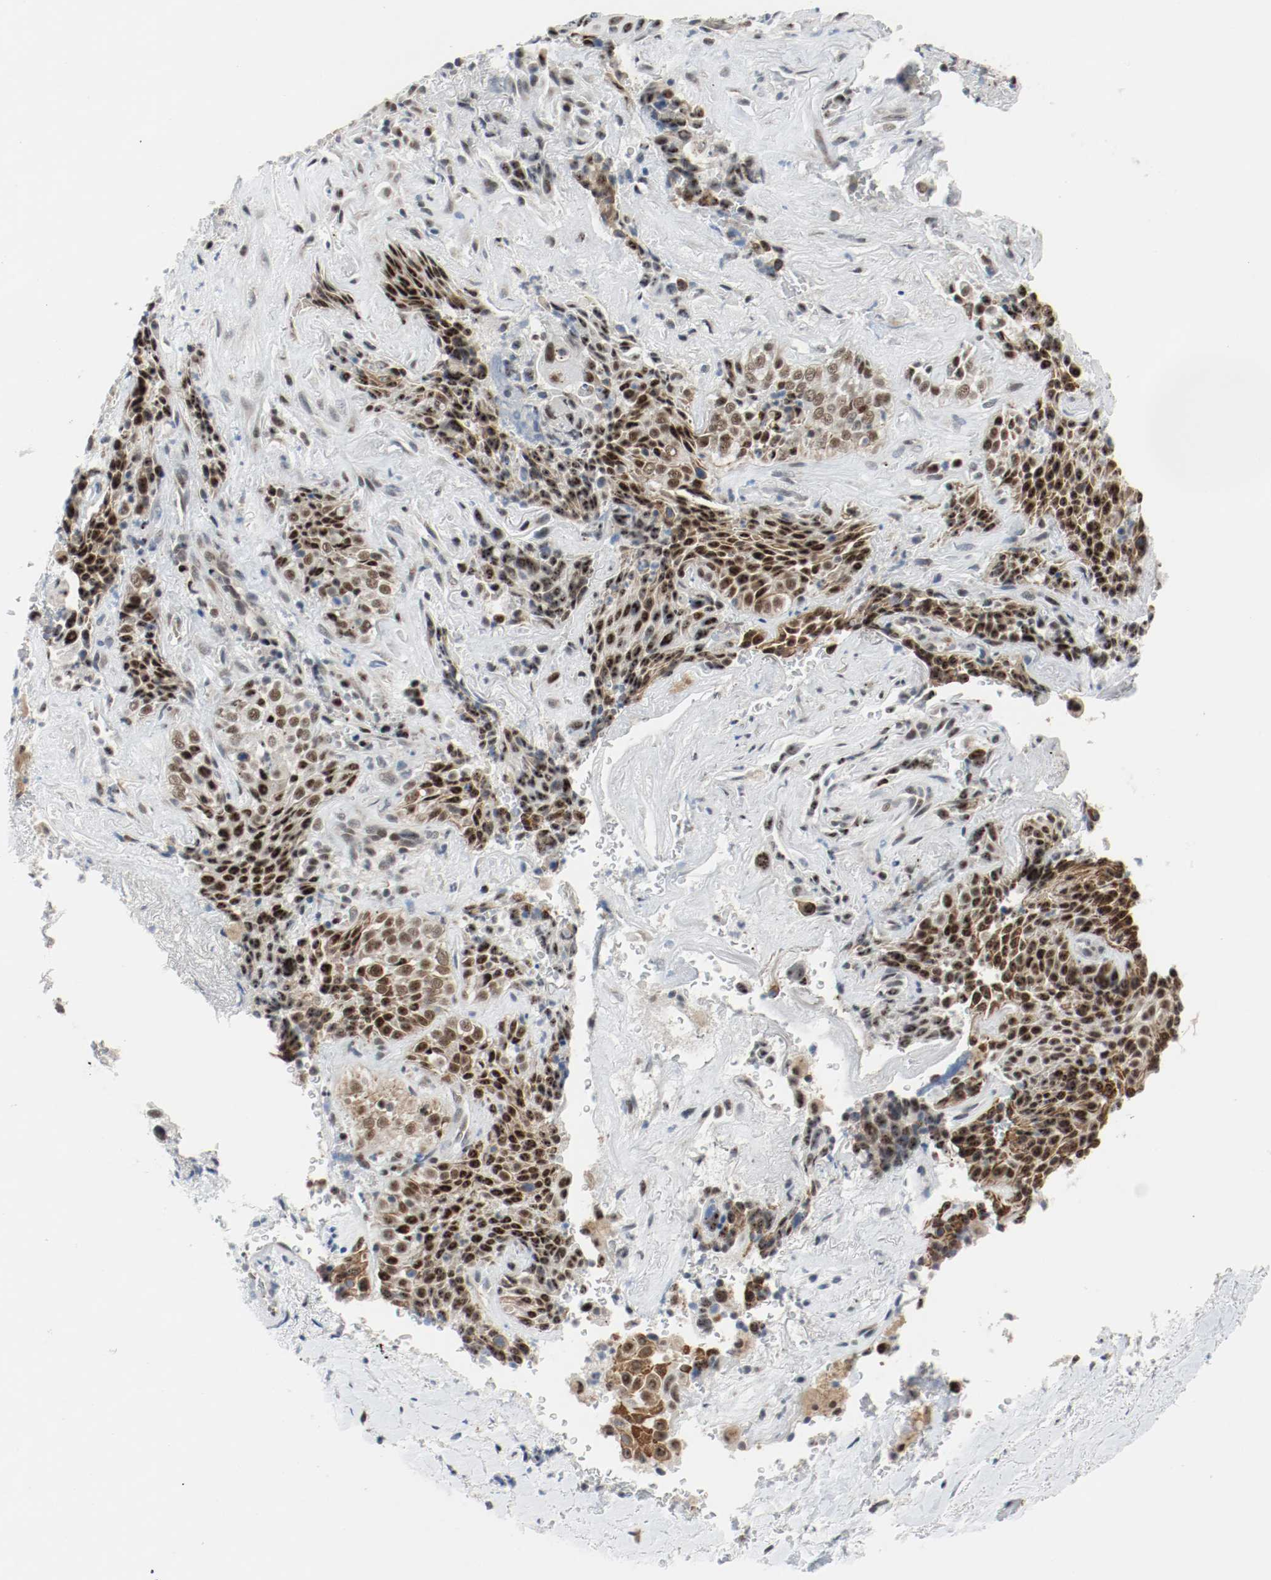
{"staining": {"intensity": "strong", "quantity": ">75%", "location": "nuclear"}, "tissue": "lung cancer", "cell_type": "Tumor cells", "image_type": "cancer", "snomed": [{"axis": "morphology", "description": "Squamous cell carcinoma, NOS"}, {"axis": "topography", "description": "Lung"}], "caption": "A high amount of strong nuclear staining is seen in approximately >75% of tumor cells in lung cancer tissue.", "gene": "ASH1L", "patient": {"sex": "male", "age": 54}}